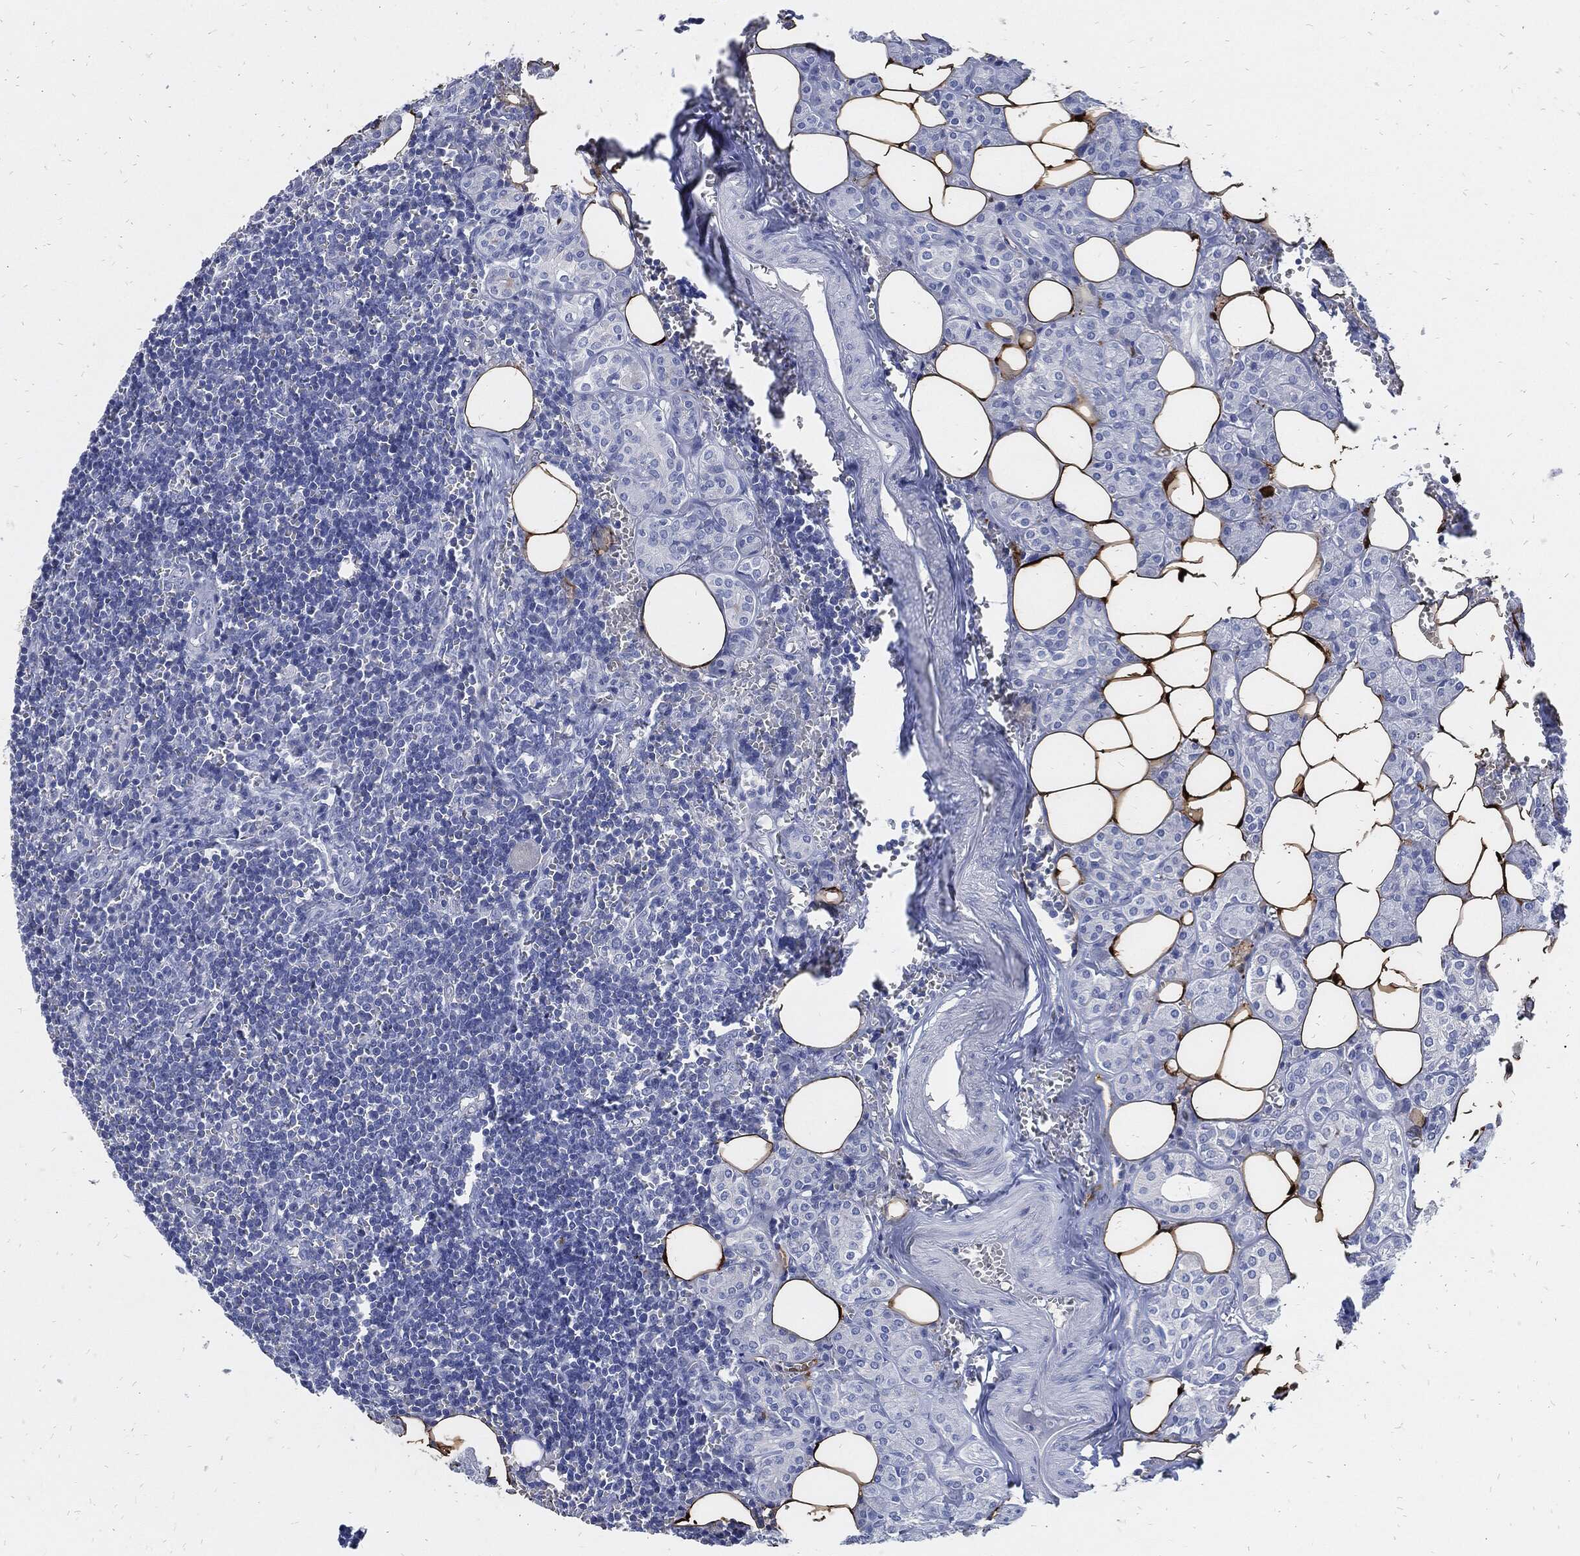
{"staining": {"intensity": "negative", "quantity": "none", "location": "none"}, "tissue": "lymph node", "cell_type": "Germinal center cells", "image_type": "normal", "snomed": [{"axis": "morphology", "description": "Normal tissue, NOS"}, {"axis": "topography", "description": "Lymph node"}, {"axis": "topography", "description": "Salivary gland"}], "caption": "Germinal center cells show no significant protein staining in benign lymph node. (DAB IHC, high magnification).", "gene": "FABP4", "patient": {"sex": "male", "age": 78}}